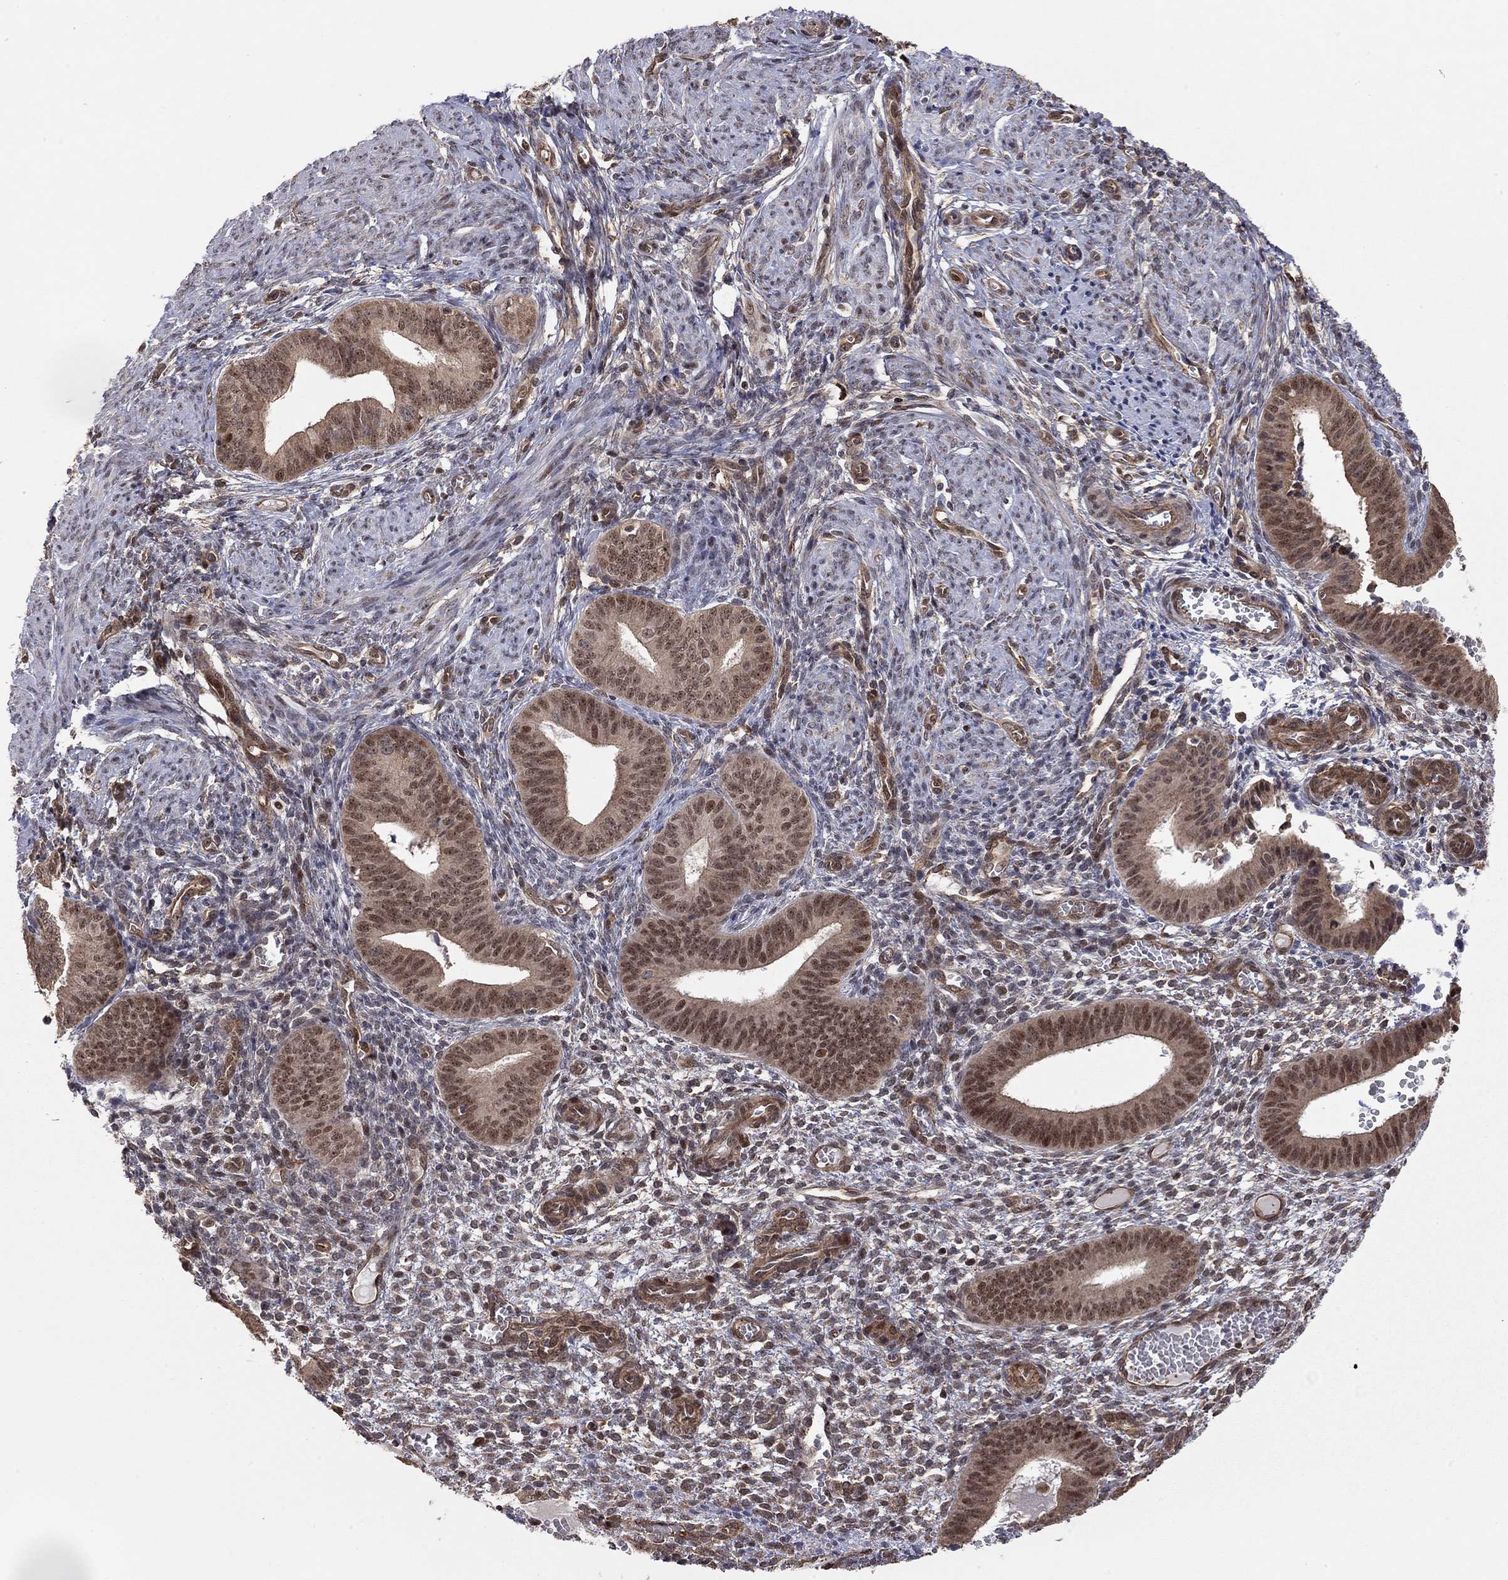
{"staining": {"intensity": "negative", "quantity": "none", "location": "none"}, "tissue": "endometrium", "cell_type": "Cells in endometrial stroma", "image_type": "normal", "snomed": [{"axis": "morphology", "description": "Normal tissue, NOS"}, {"axis": "topography", "description": "Endometrium"}], "caption": "Micrograph shows no significant protein staining in cells in endometrial stroma of unremarkable endometrium. (IHC, brightfield microscopy, high magnification).", "gene": "TDP1", "patient": {"sex": "female", "age": 42}}